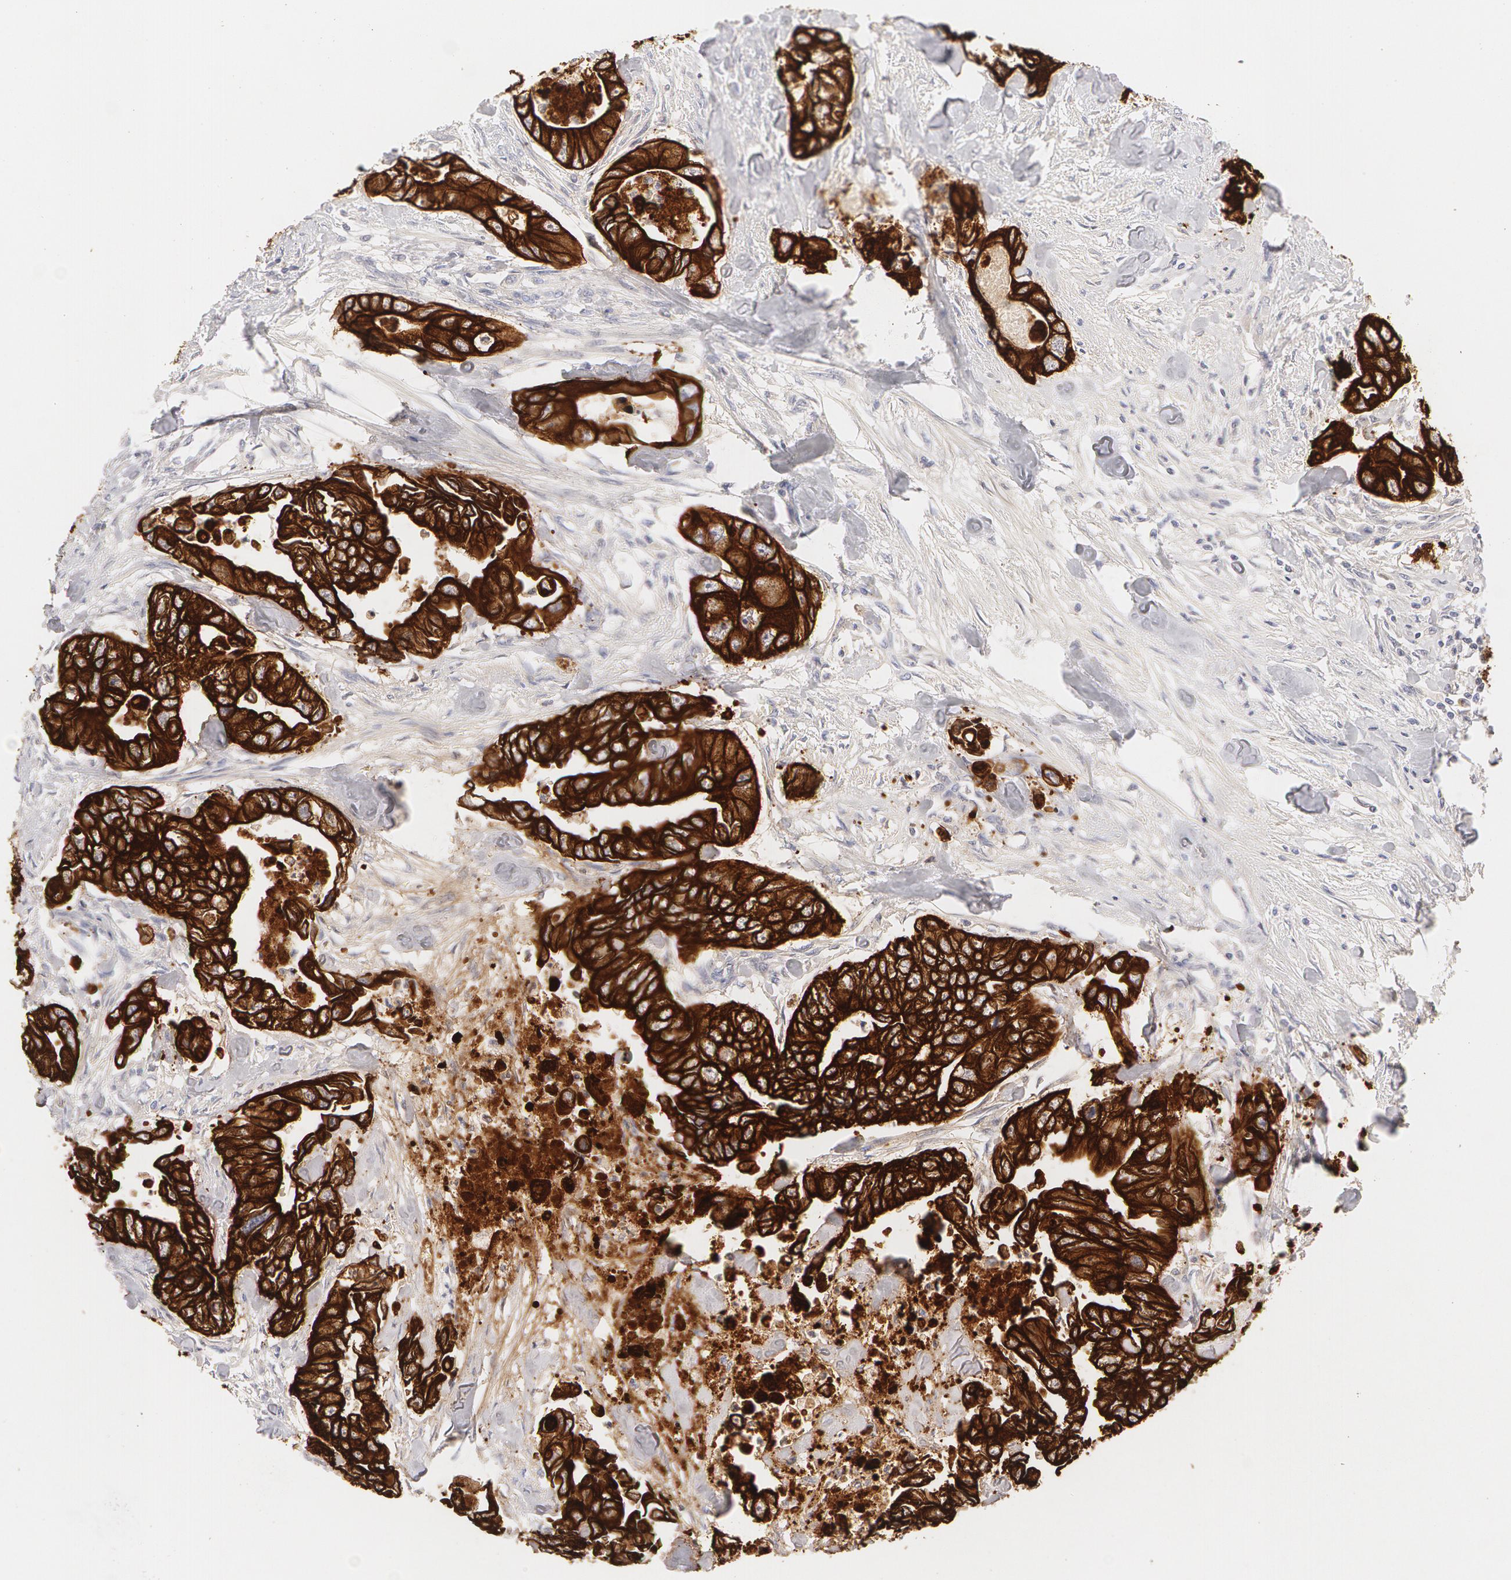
{"staining": {"intensity": "strong", "quantity": ">75%", "location": "cytoplasmic/membranous"}, "tissue": "colorectal cancer", "cell_type": "Tumor cells", "image_type": "cancer", "snomed": [{"axis": "morphology", "description": "Adenocarcinoma, NOS"}, {"axis": "topography", "description": "Colon"}], "caption": "This is an image of immunohistochemistry (IHC) staining of adenocarcinoma (colorectal), which shows strong staining in the cytoplasmic/membranous of tumor cells.", "gene": "KRT8", "patient": {"sex": "female", "age": 11}}